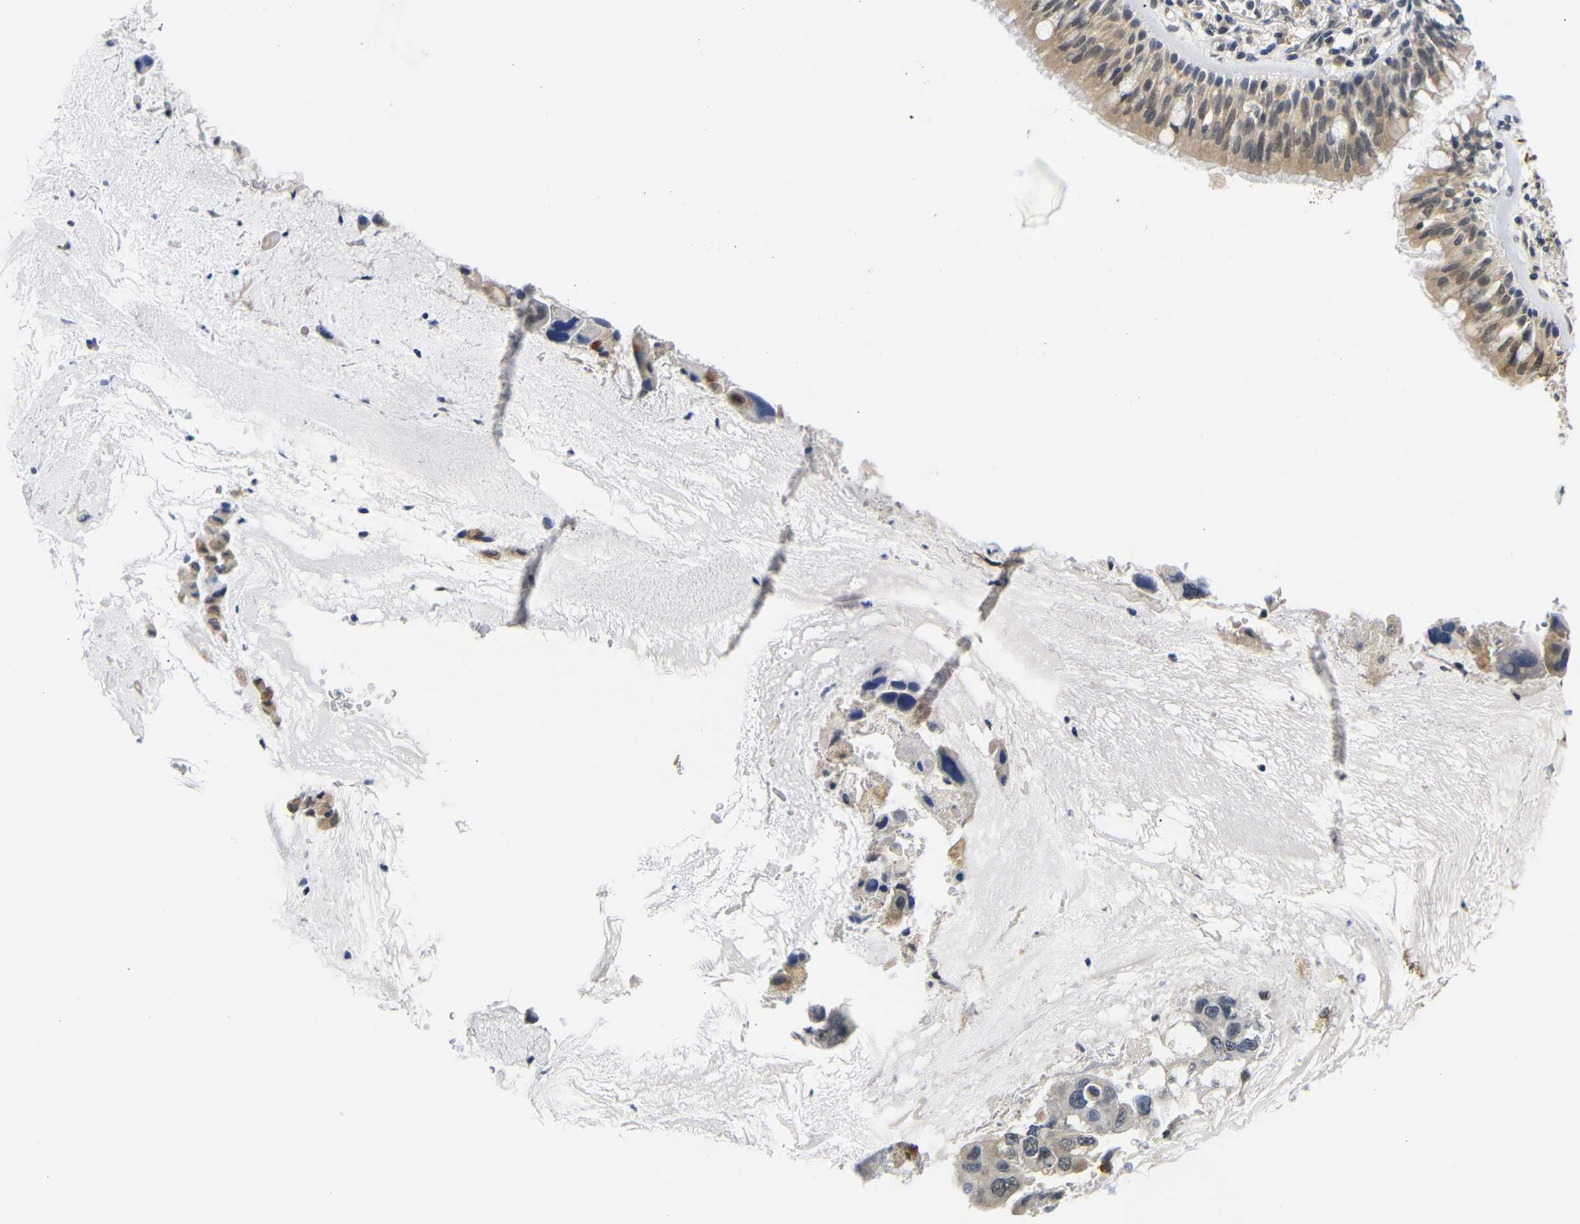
{"staining": {"intensity": "moderate", "quantity": ">75%", "location": "cytoplasmic/membranous,nuclear"}, "tissue": "bronchus", "cell_type": "Respiratory epithelial cells", "image_type": "normal", "snomed": [{"axis": "morphology", "description": "Normal tissue, NOS"}, {"axis": "morphology", "description": "Adenocarcinoma, NOS"}, {"axis": "morphology", "description": "Adenocarcinoma, metastatic, NOS"}, {"axis": "topography", "description": "Lymph node"}, {"axis": "topography", "description": "Bronchus"}, {"axis": "topography", "description": "Lung"}], "caption": "DAB (3,3'-diaminobenzidine) immunohistochemical staining of benign human bronchus exhibits moderate cytoplasmic/membranous,nuclear protein expression in about >75% of respiratory epithelial cells. (Stains: DAB (3,3'-diaminobenzidine) in brown, nuclei in blue, Microscopy: brightfield microscopy at high magnification).", "gene": "GJA5", "patient": {"sex": "female", "age": 54}}